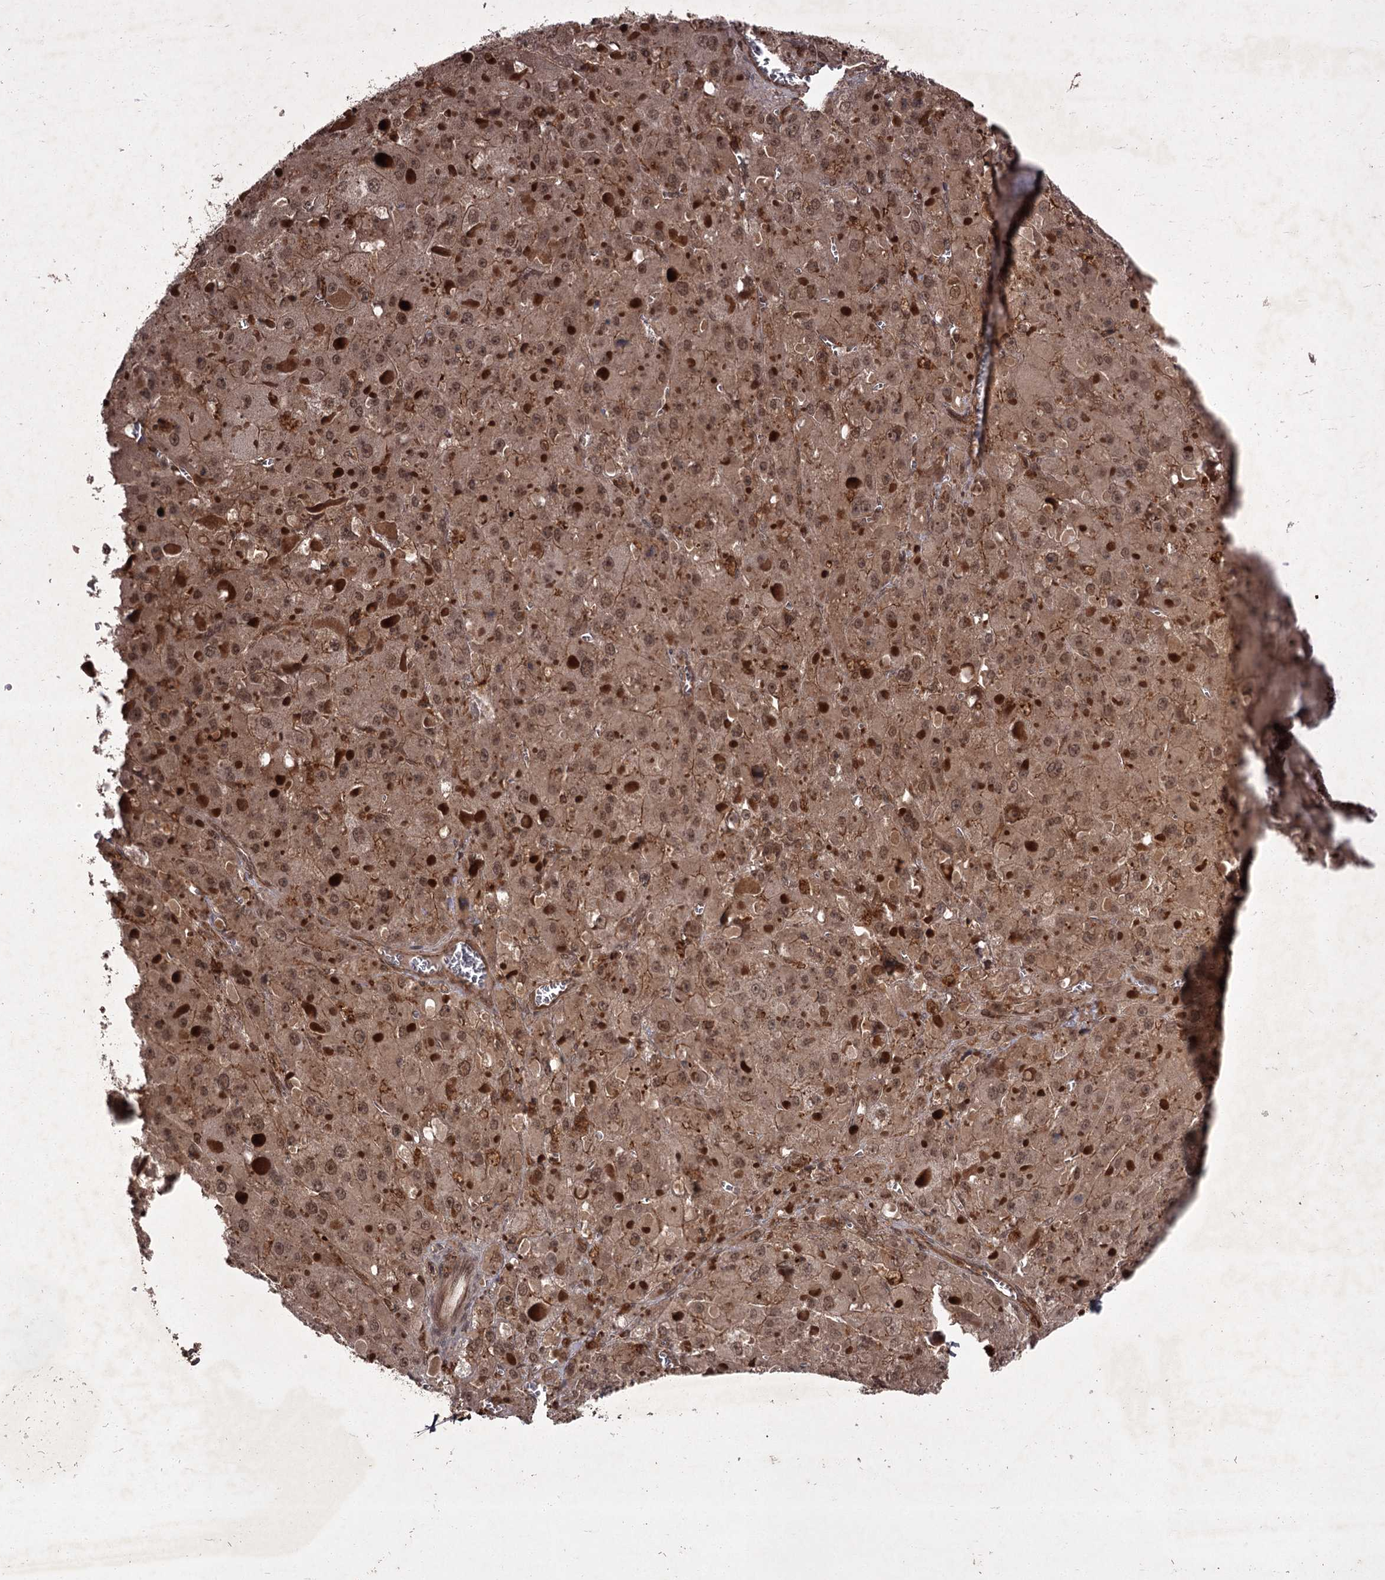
{"staining": {"intensity": "moderate", "quantity": "25%-75%", "location": "cytoplasmic/membranous,nuclear"}, "tissue": "liver cancer", "cell_type": "Tumor cells", "image_type": "cancer", "snomed": [{"axis": "morphology", "description": "Carcinoma, Hepatocellular, NOS"}, {"axis": "topography", "description": "Liver"}], "caption": "Protein analysis of hepatocellular carcinoma (liver) tissue demonstrates moderate cytoplasmic/membranous and nuclear staining in approximately 25%-75% of tumor cells.", "gene": "TBC1D23", "patient": {"sex": "female", "age": 73}}